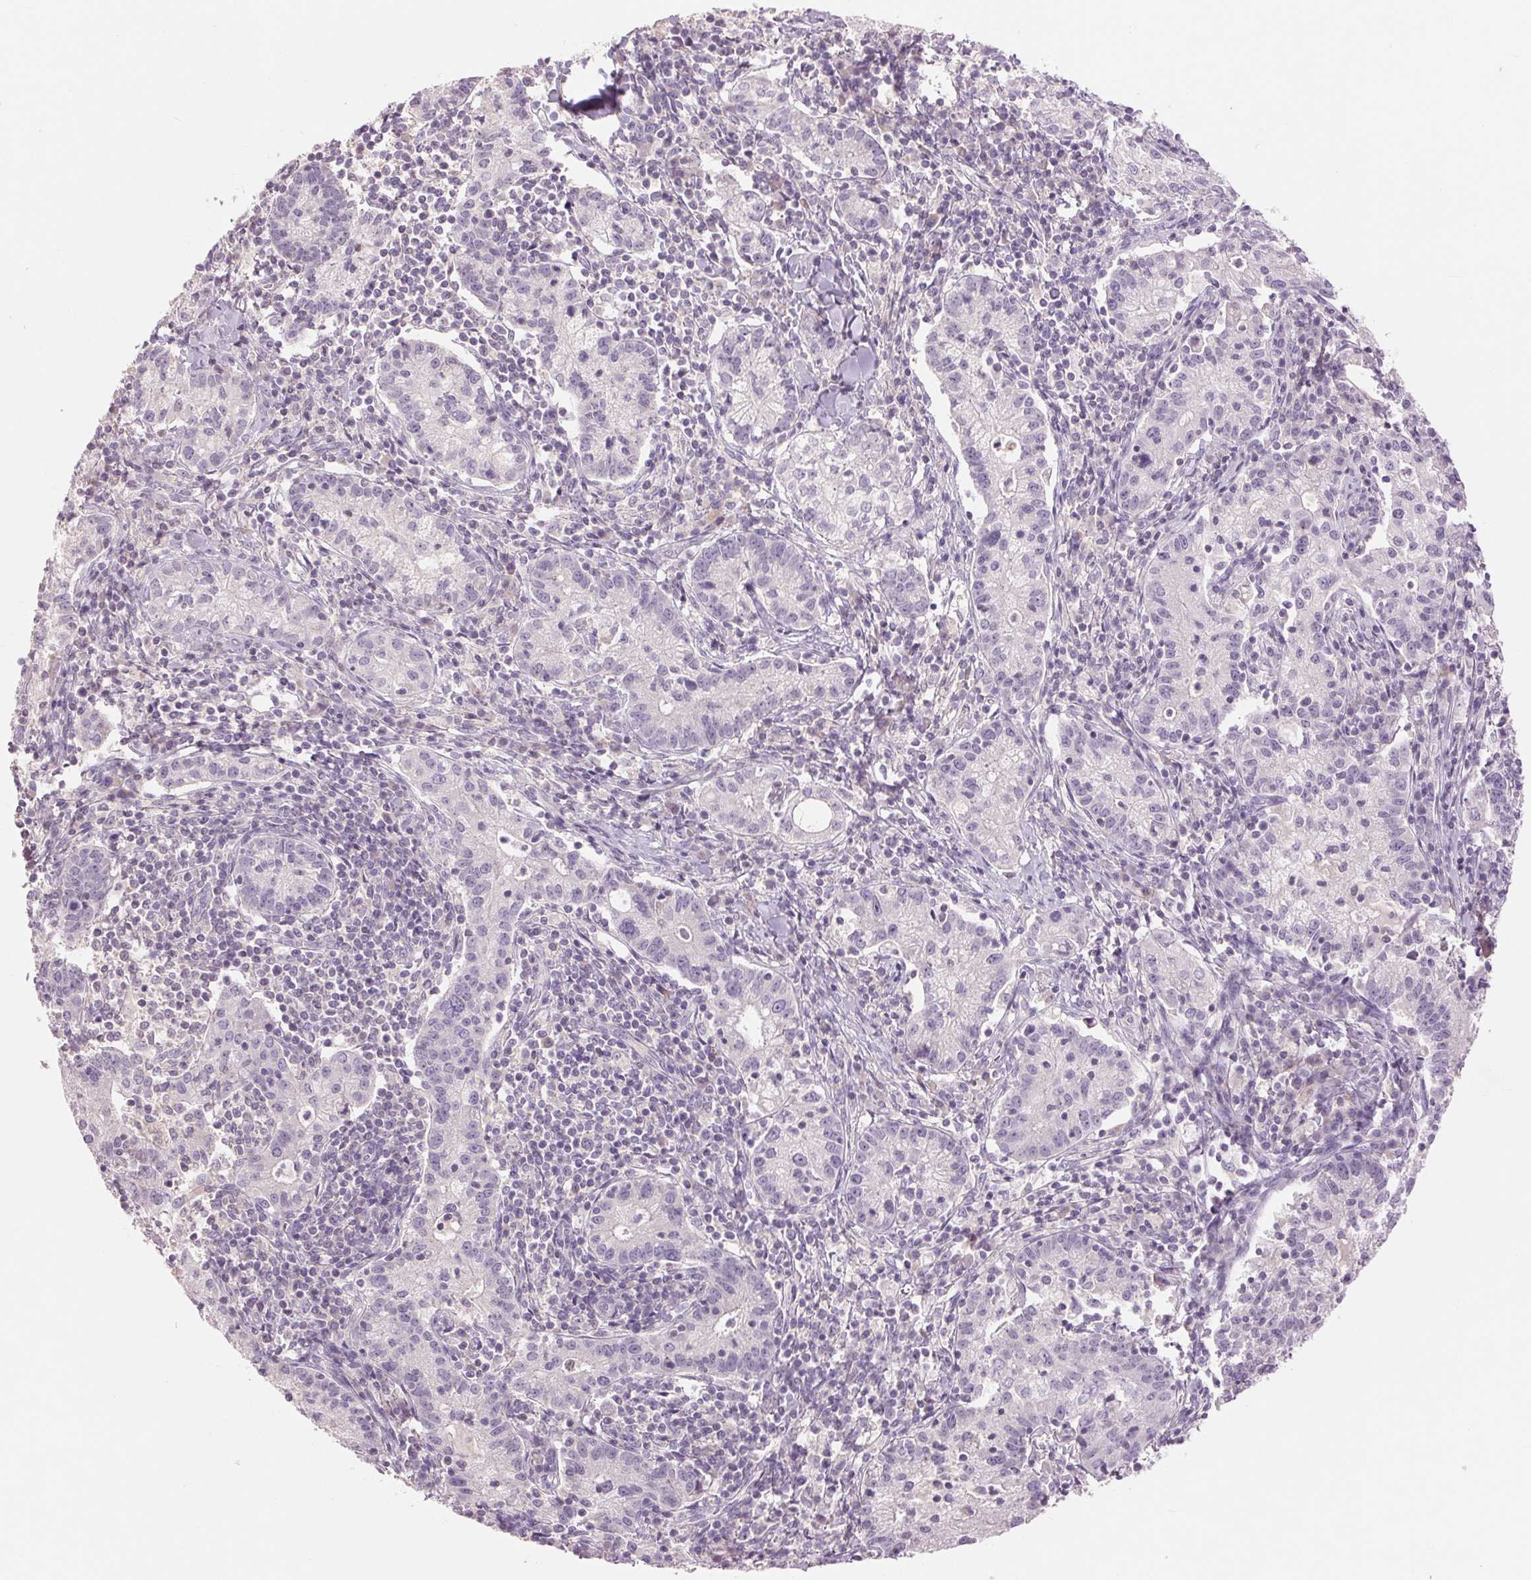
{"staining": {"intensity": "negative", "quantity": "none", "location": "none"}, "tissue": "cervical cancer", "cell_type": "Tumor cells", "image_type": "cancer", "snomed": [{"axis": "morphology", "description": "Normal tissue, NOS"}, {"axis": "morphology", "description": "Adenocarcinoma, NOS"}, {"axis": "topography", "description": "Cervix"}], "caption": "An image of human cervical adenocarcinoma is negative for staining in tumor cells.", "gene": "FXYD4", "patient": {"sex": "female", "age": 44}}